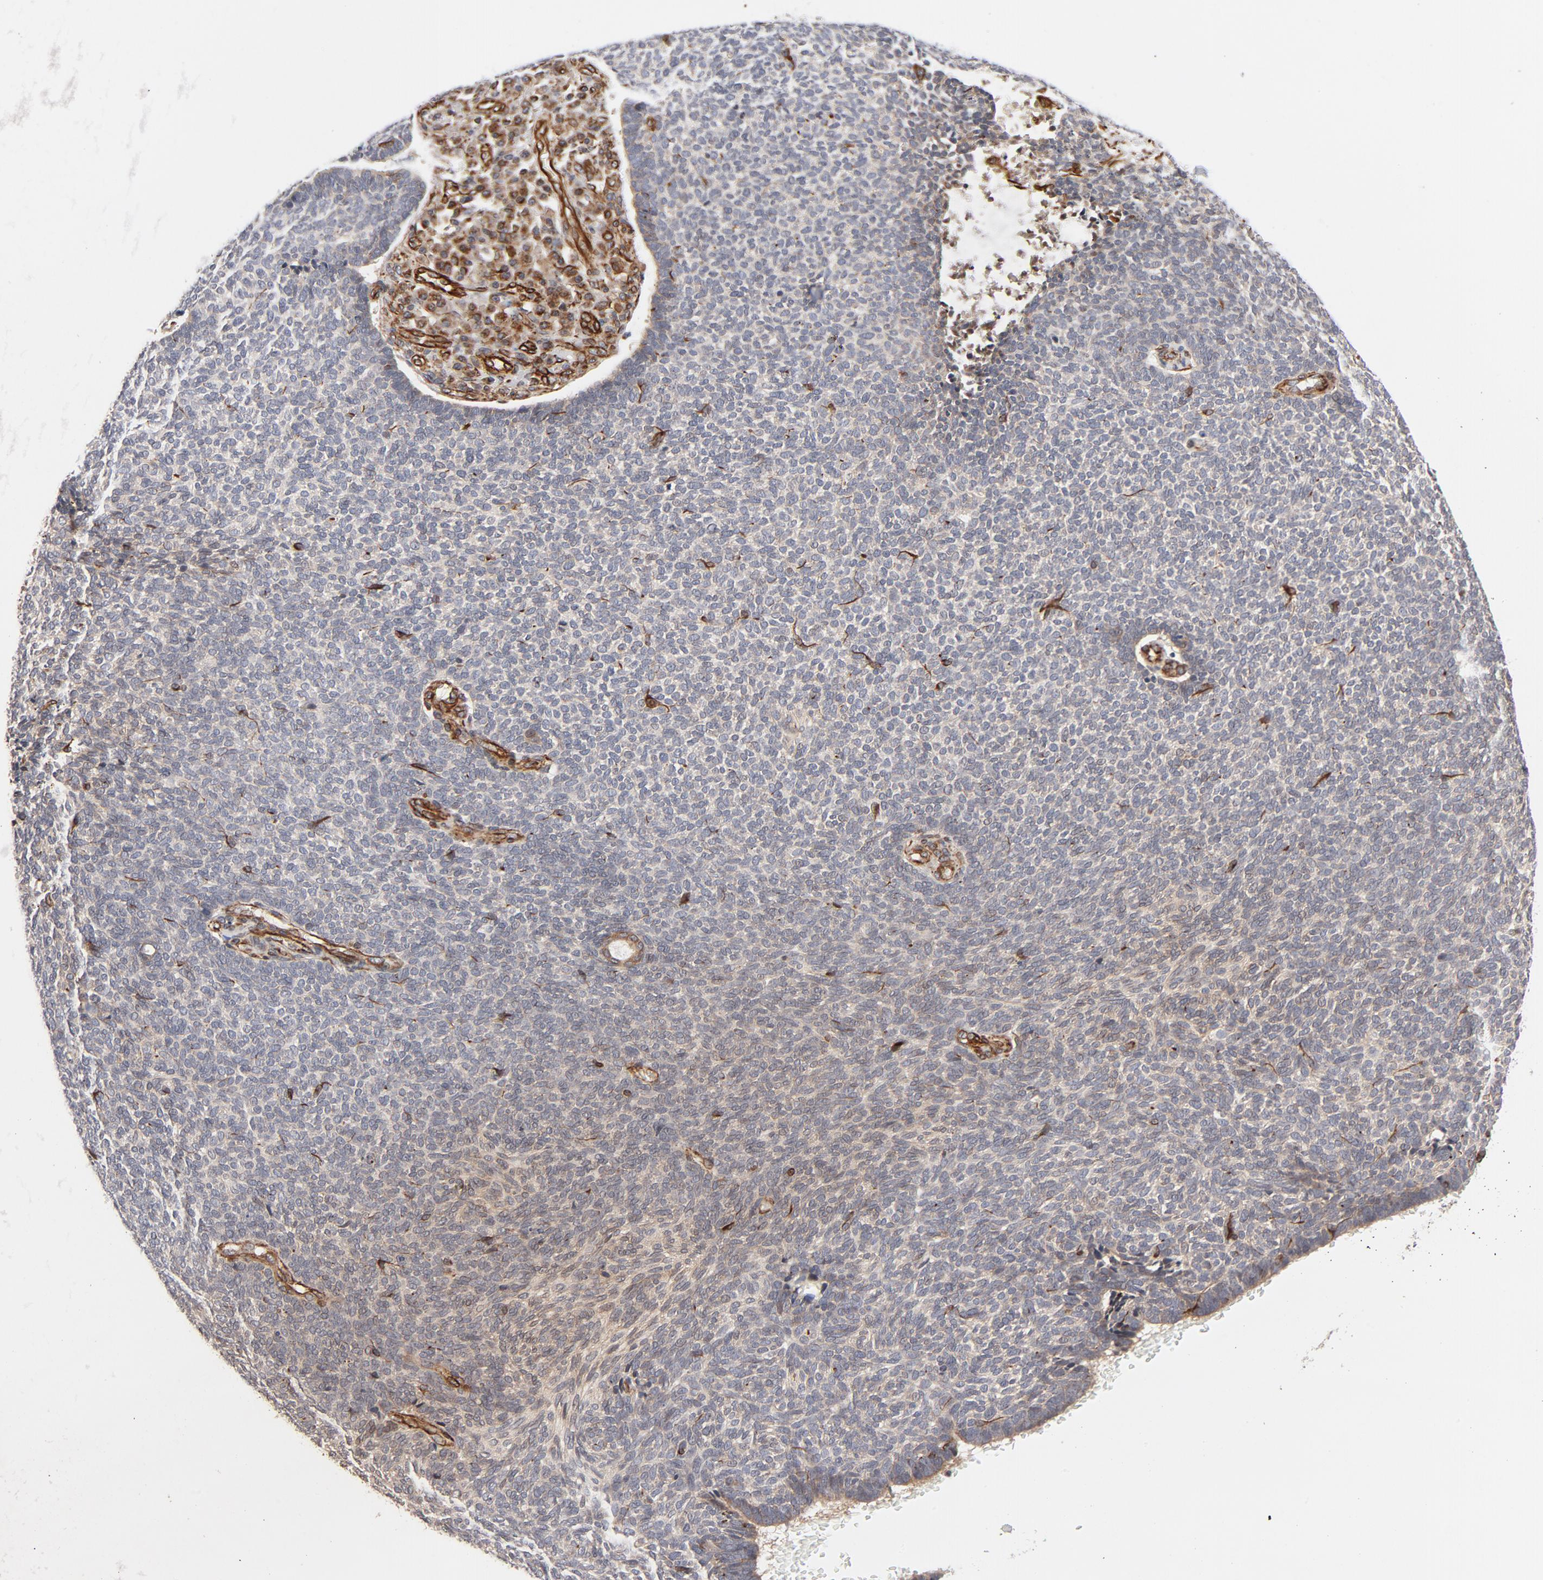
{"staining": {"intensity": "weak", "quantity": ">75%", "location": "cytoplasmic/membranous"}, "tissue": "skin cancer", "cell_type": "Tumor cells", "image_type": "cancer", "snomed": [{"axis": "morphology", "description": "Basal cell carcinoma"}, {"axis": "topography", "description": "Skin"}], "caption": "Skin cancer (basal cell carcinoma) stained with DAB IHC exhibits low levels of weak cytoplasmic/membranous expression in about >75% of tumor cells.", "gene": "DNAAF2", "patient": {"sex": "male", "age": 87}}